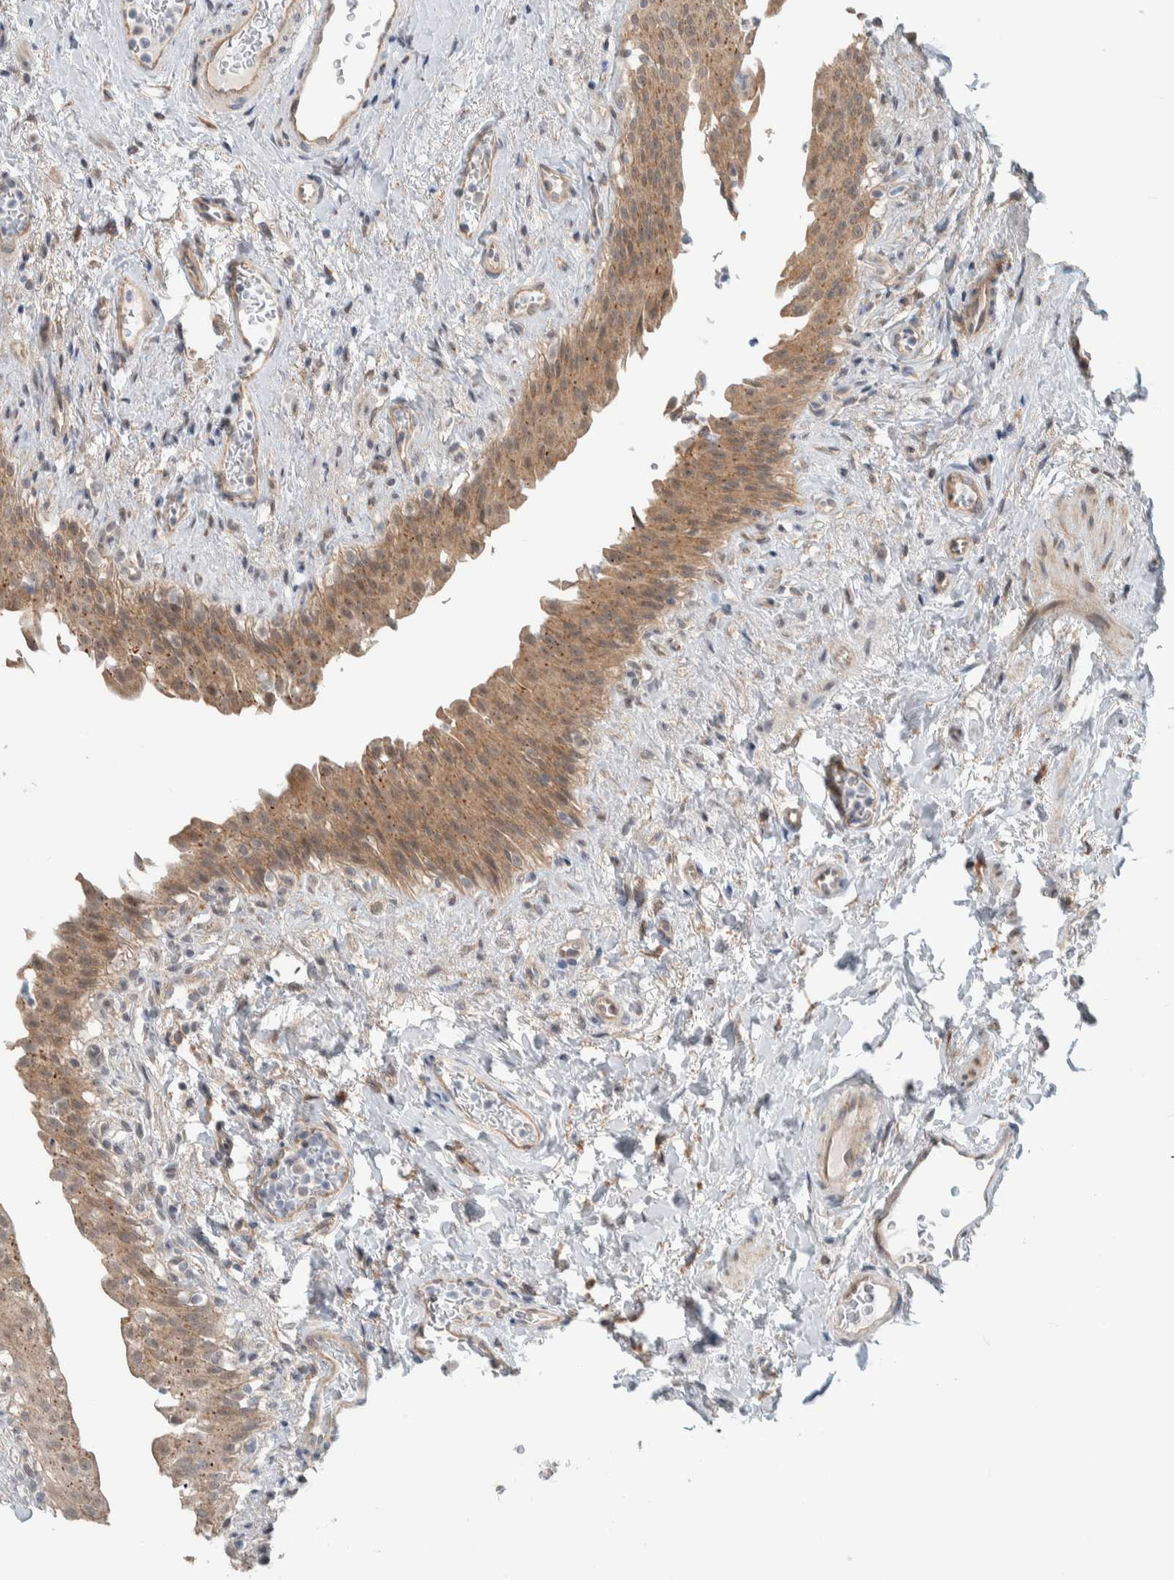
{"staining": {"intensity": "moderate", "quantity": ">75%", "location": "cytoplasmic/membranous"}, "tissue": "urinary bladder", "cell_type": "Urothelial cells", "image_type": "normal", "snomed": [{"axis": "morphology", "description": "Normal tissue, NOS"}, {"axis": "topography", "description": "Urinary bladder"}], "caption": "An immunohistochemistry photomicrograph of benign tissue is shown. Protein staining in brown labels moderate cytoplasmic/membranous positivity in urinary bladder within urothelial cells. The protein is shown in brown color, while the nuclei are stained blue.", "gene": "RERE", "patient": {"sex": "female", "age": 60}}